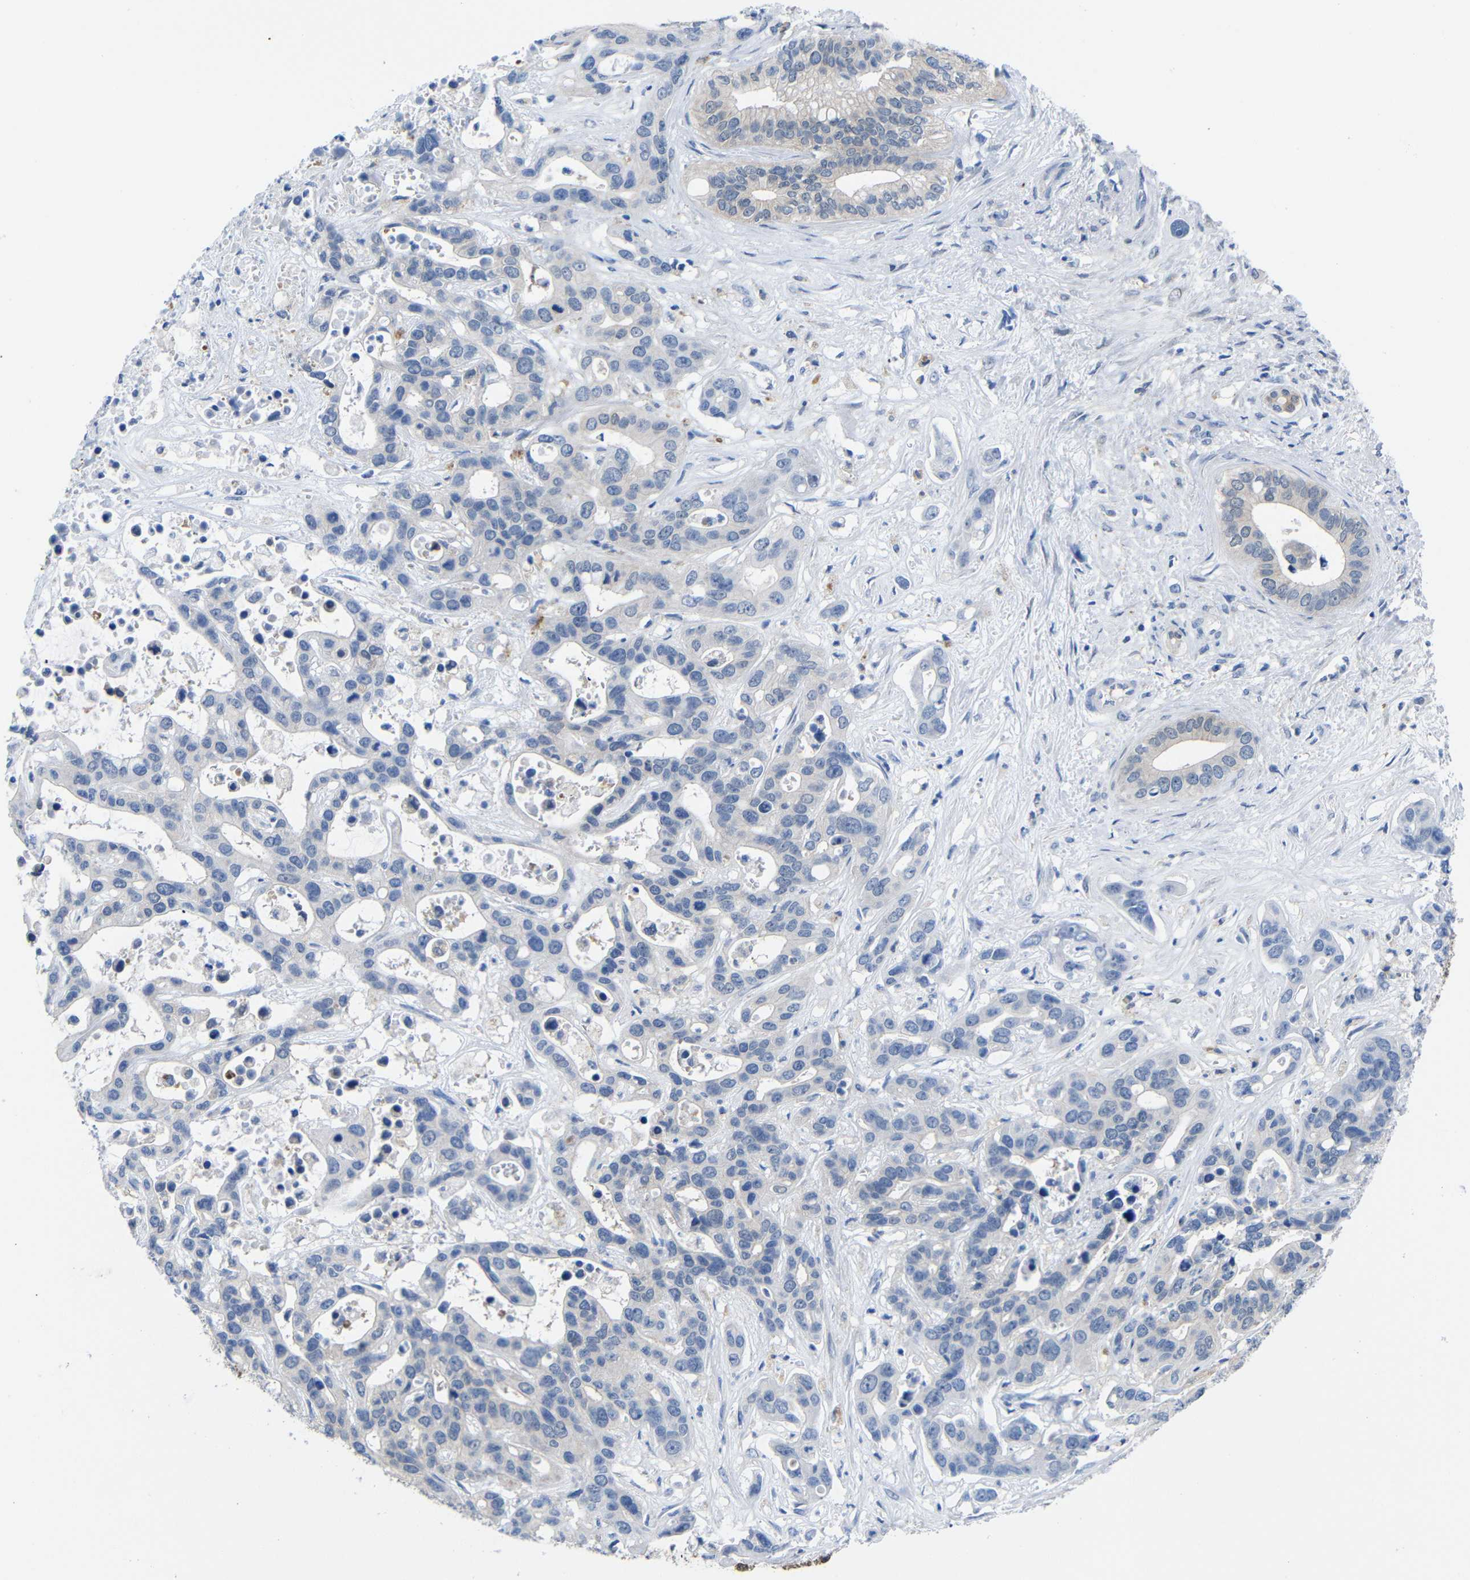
{"staining": {"intensity": "negative", "quantity": "none", "location": "none"}, "tissue": "liver cancer", "cell_type": "Tumor cells", "image_type": "cancer", "snomed": [{"axis": "morphology", "description": "Cholangiocarcinoma"}, {"axis": "topography", "description": "Liver"}], "caption": "This is an immunohistochemistry photomicrograph of human liver cancer (cholangiocarcinoma). There is no positivity in tumor cells.", "gene": "PEBP1", "patient": {"sex": "female", "age": 65}}